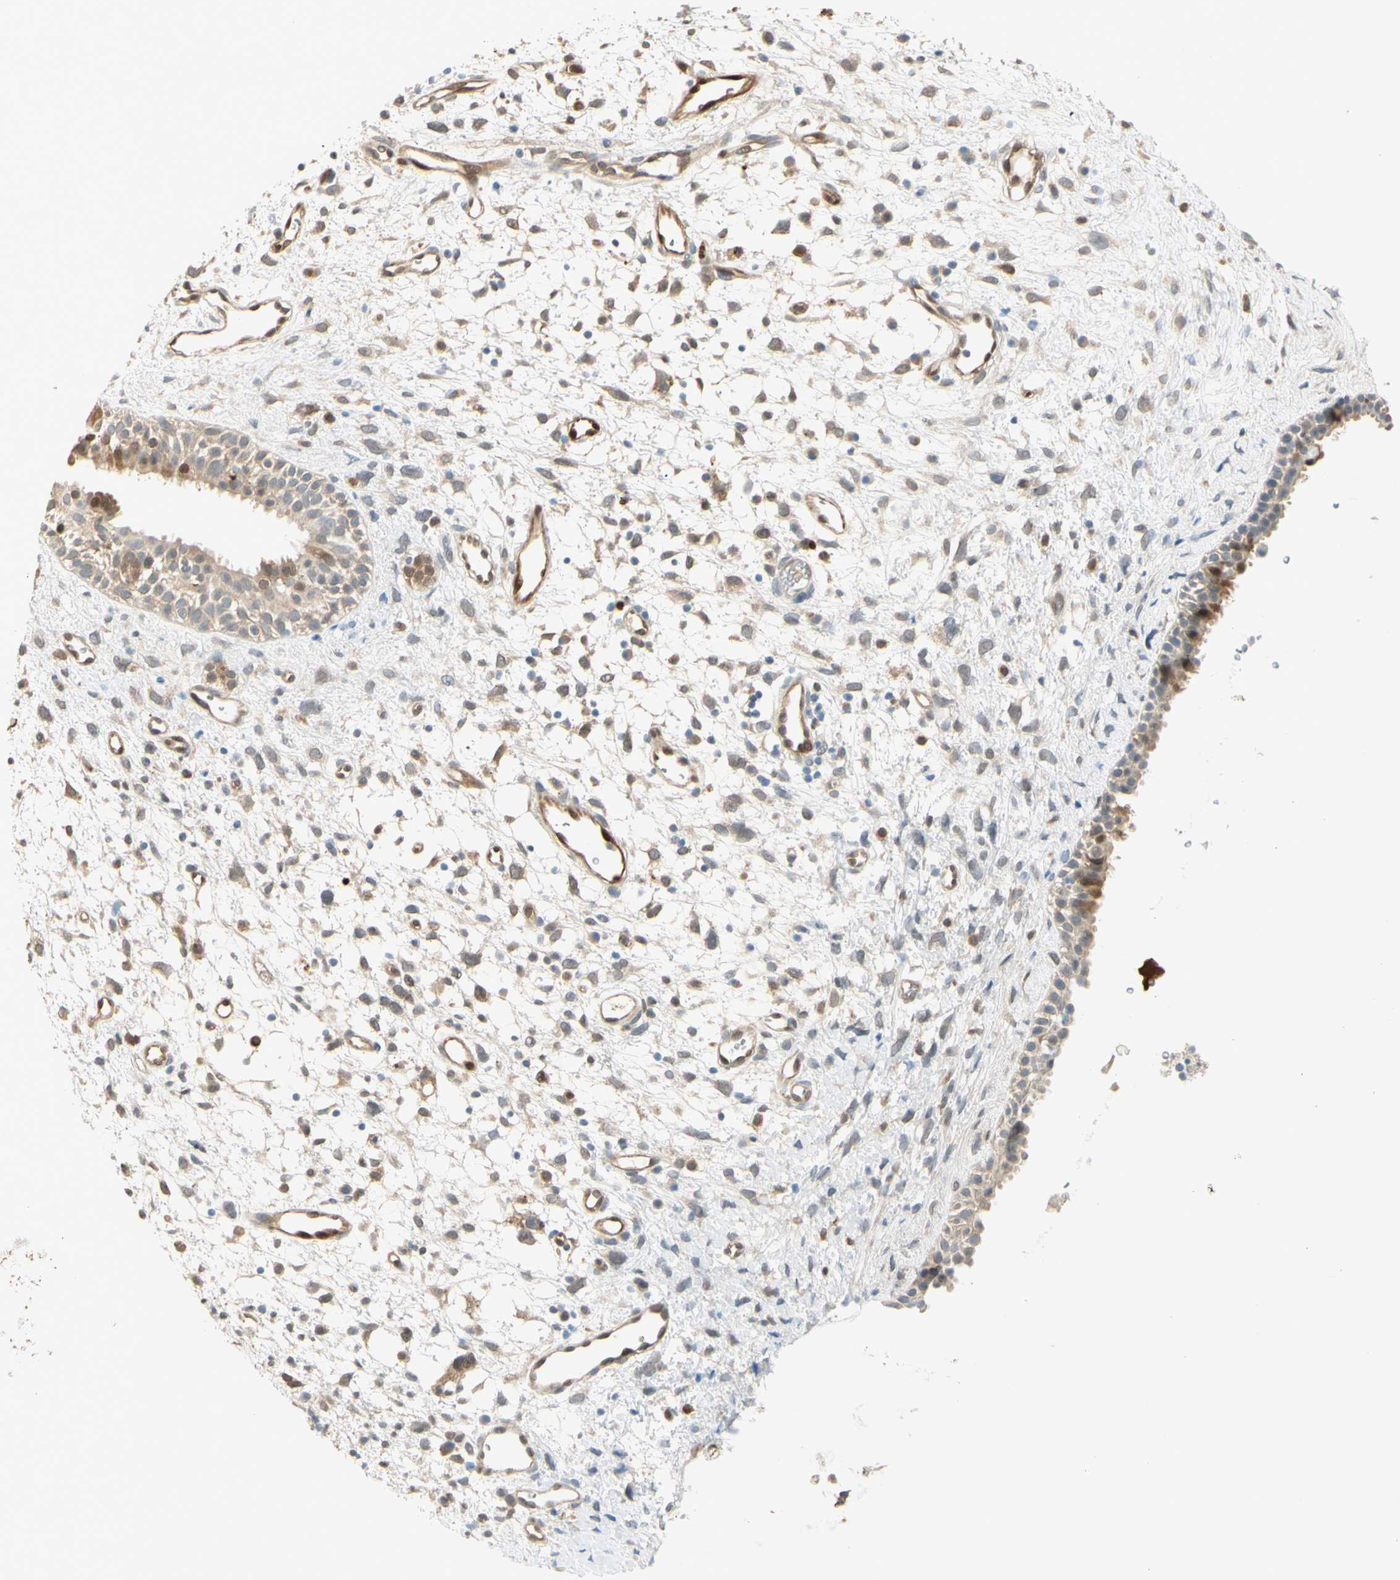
{"staining": {"intensity": "moderate", "quantity": "25%-75%", "location": "cytoplasmic/membranous"}, "tissue": "nasopharynx", "cell_type": "Respiratory epithelial cells", "image_type": "normal", "snomed": [{"axis": "morphology", "description": "Normal tissue, NOS"}, {"axis": "topography", "description": "Nasopharynx"}], "caption": "The immunohistochemical stain shows moderate cytoplasmic/membranous staining in respiratory epithelial cells of unremarkable nasopharynx. The protein of interest is shown in brown color, while the nuclei are stained blue.", "gene": "SERPINB6", "patient": {"sex": "male", "age": 22}}